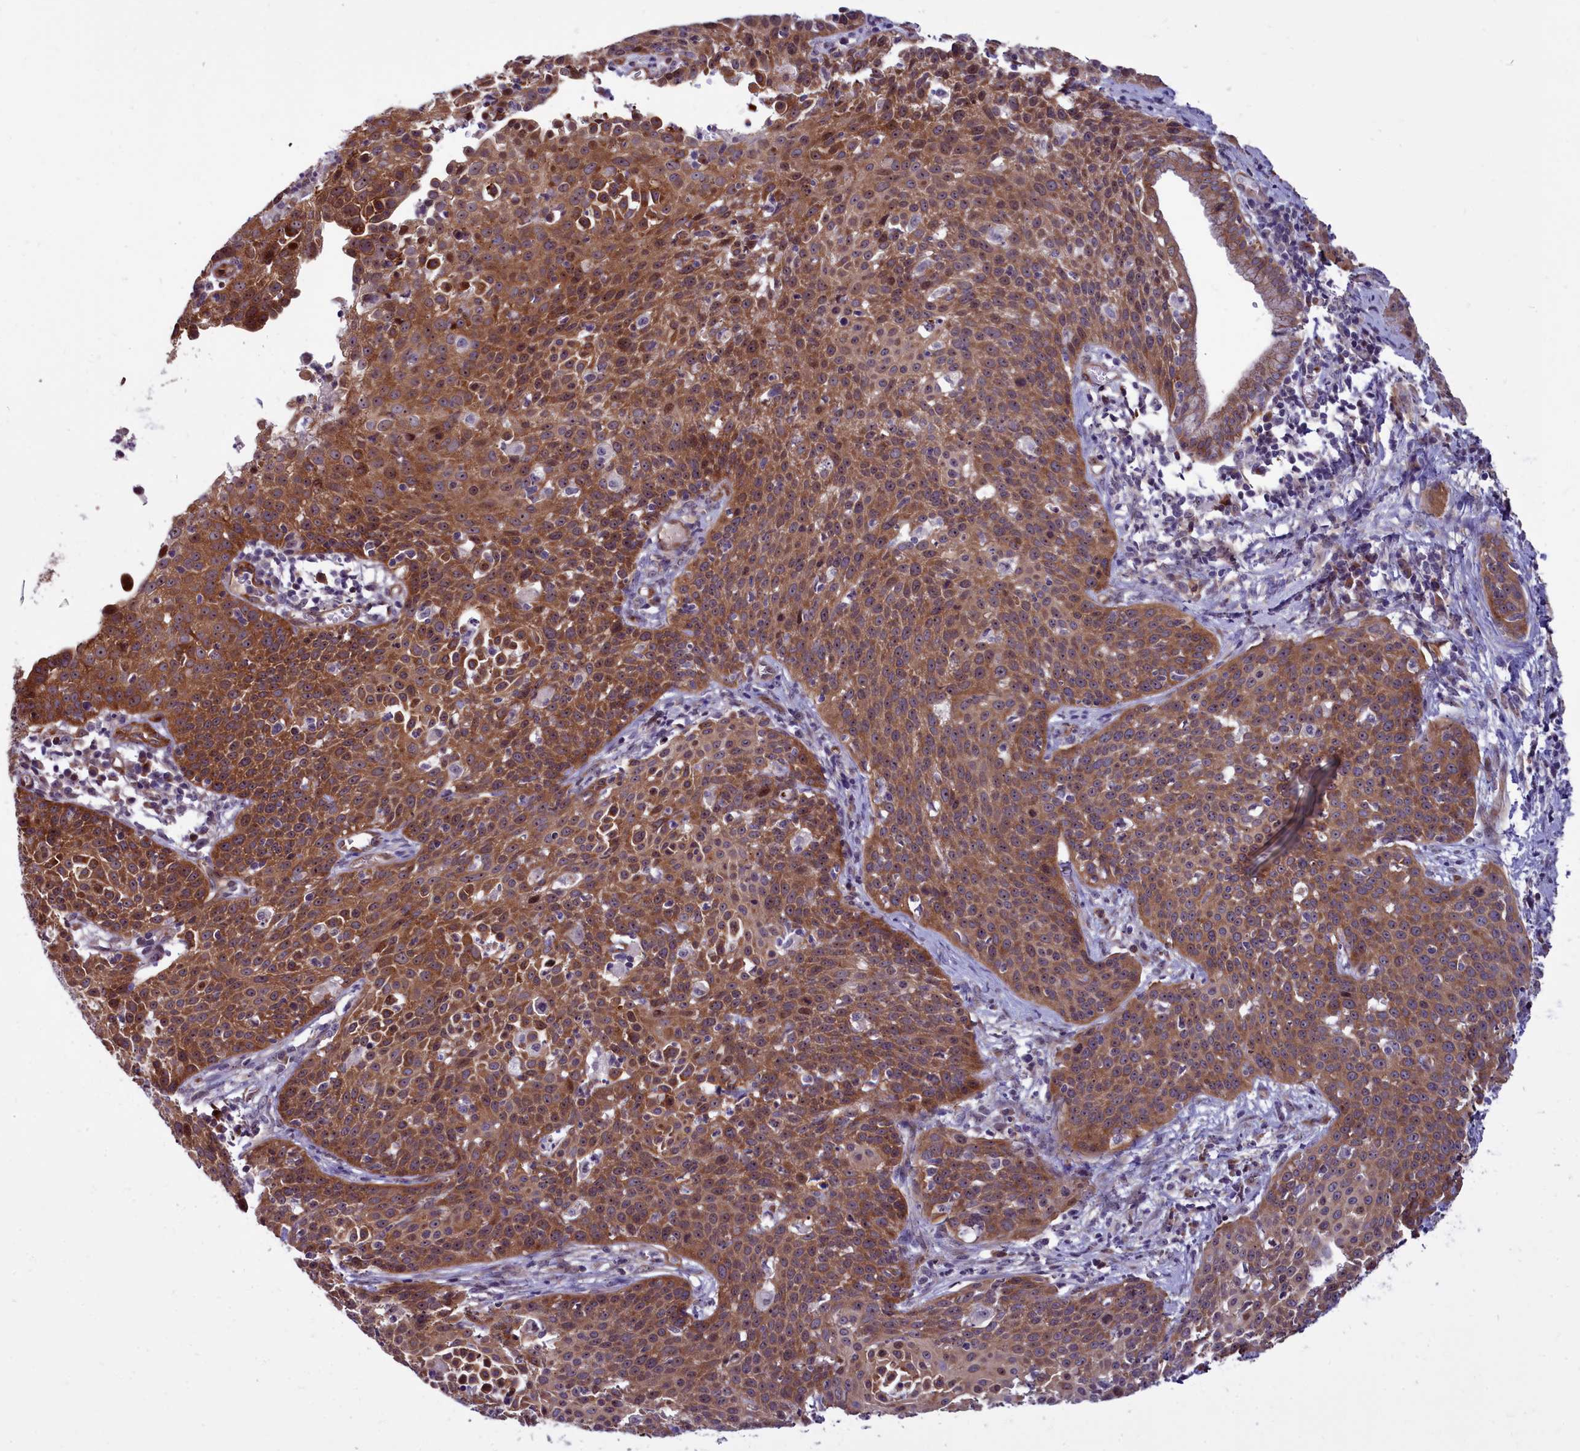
{"staining": {"intensity": "moderate", "quantity": ">75%", "location": "cytoplasmic/membranous"}, "tissue": "cervical cancer", "cell_type": "Tumor cells", "image_type": "cancer", "snomed": [{"axis": "morphology", "description": "Squamous cell carcinoma, NOS"}, {"axis": "topography", "description": "Cervix"}], "caption": "Squamous cell carcinoma (cervical) was stained to show a protein in brown. There is medium levels of moderate cytoplasmic/membranous expression in about >75% of tumor cells.", "gene": "BCAR1", "patient": {"sex": "female", "age": 38}}